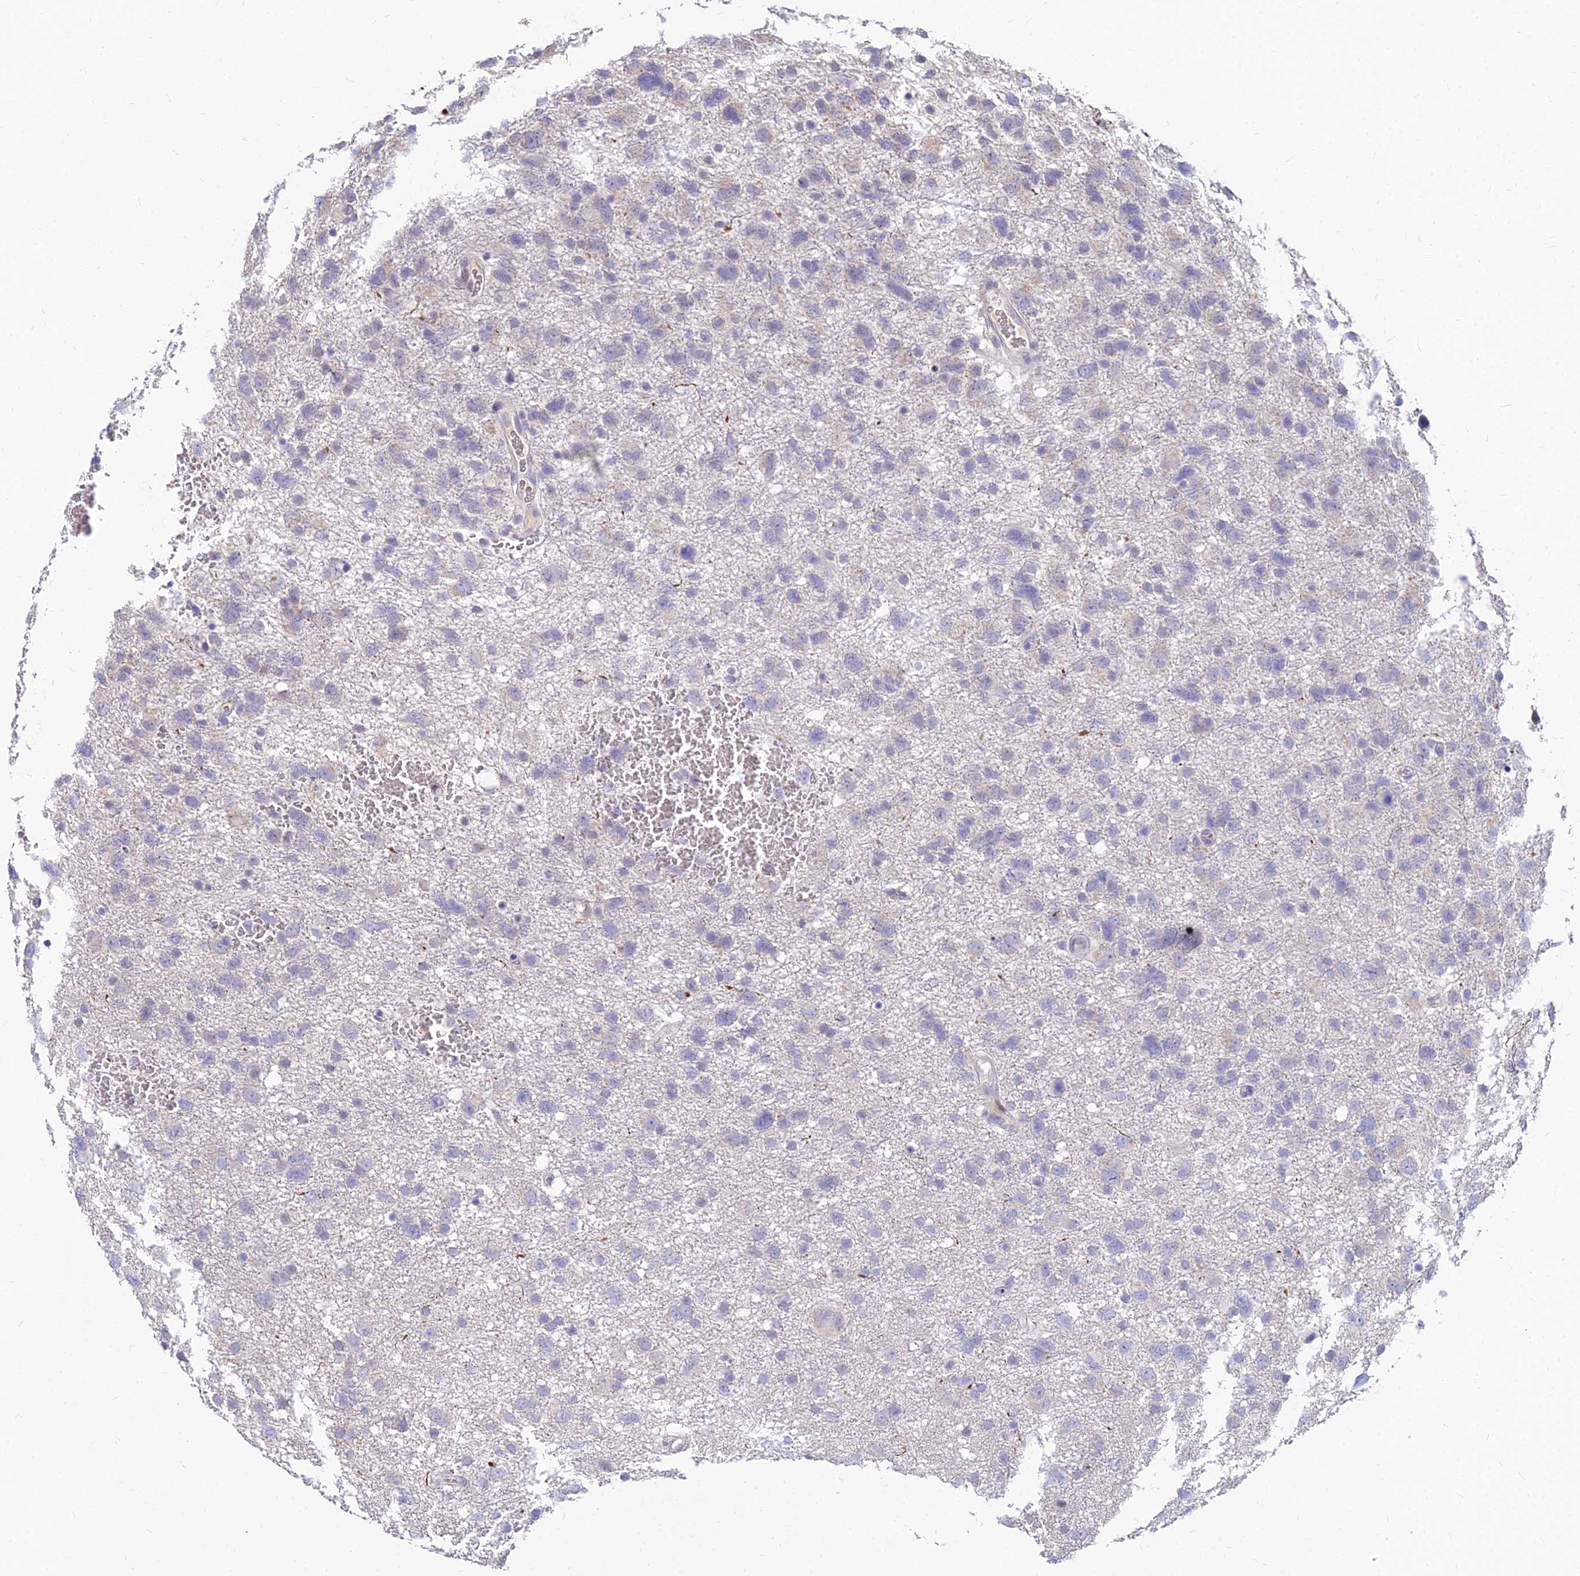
{"staining": {"intensity": "negative", "quantity": "none", "location": "none"}, "tissue": "glioma", "cell_type": "Tumor cells", "image_type": "cancer", "snomed": [{"axis": "morphology", "description": "Glioma, malignant, High grade"}, {"axis": "topography", "description": "Brain"}], "caption": "There is no significant staining in tumor cells of malignant glioma (high-grade).", "gene": "GOLGA6D", "patient": {"sex": "male", "age": 61}}